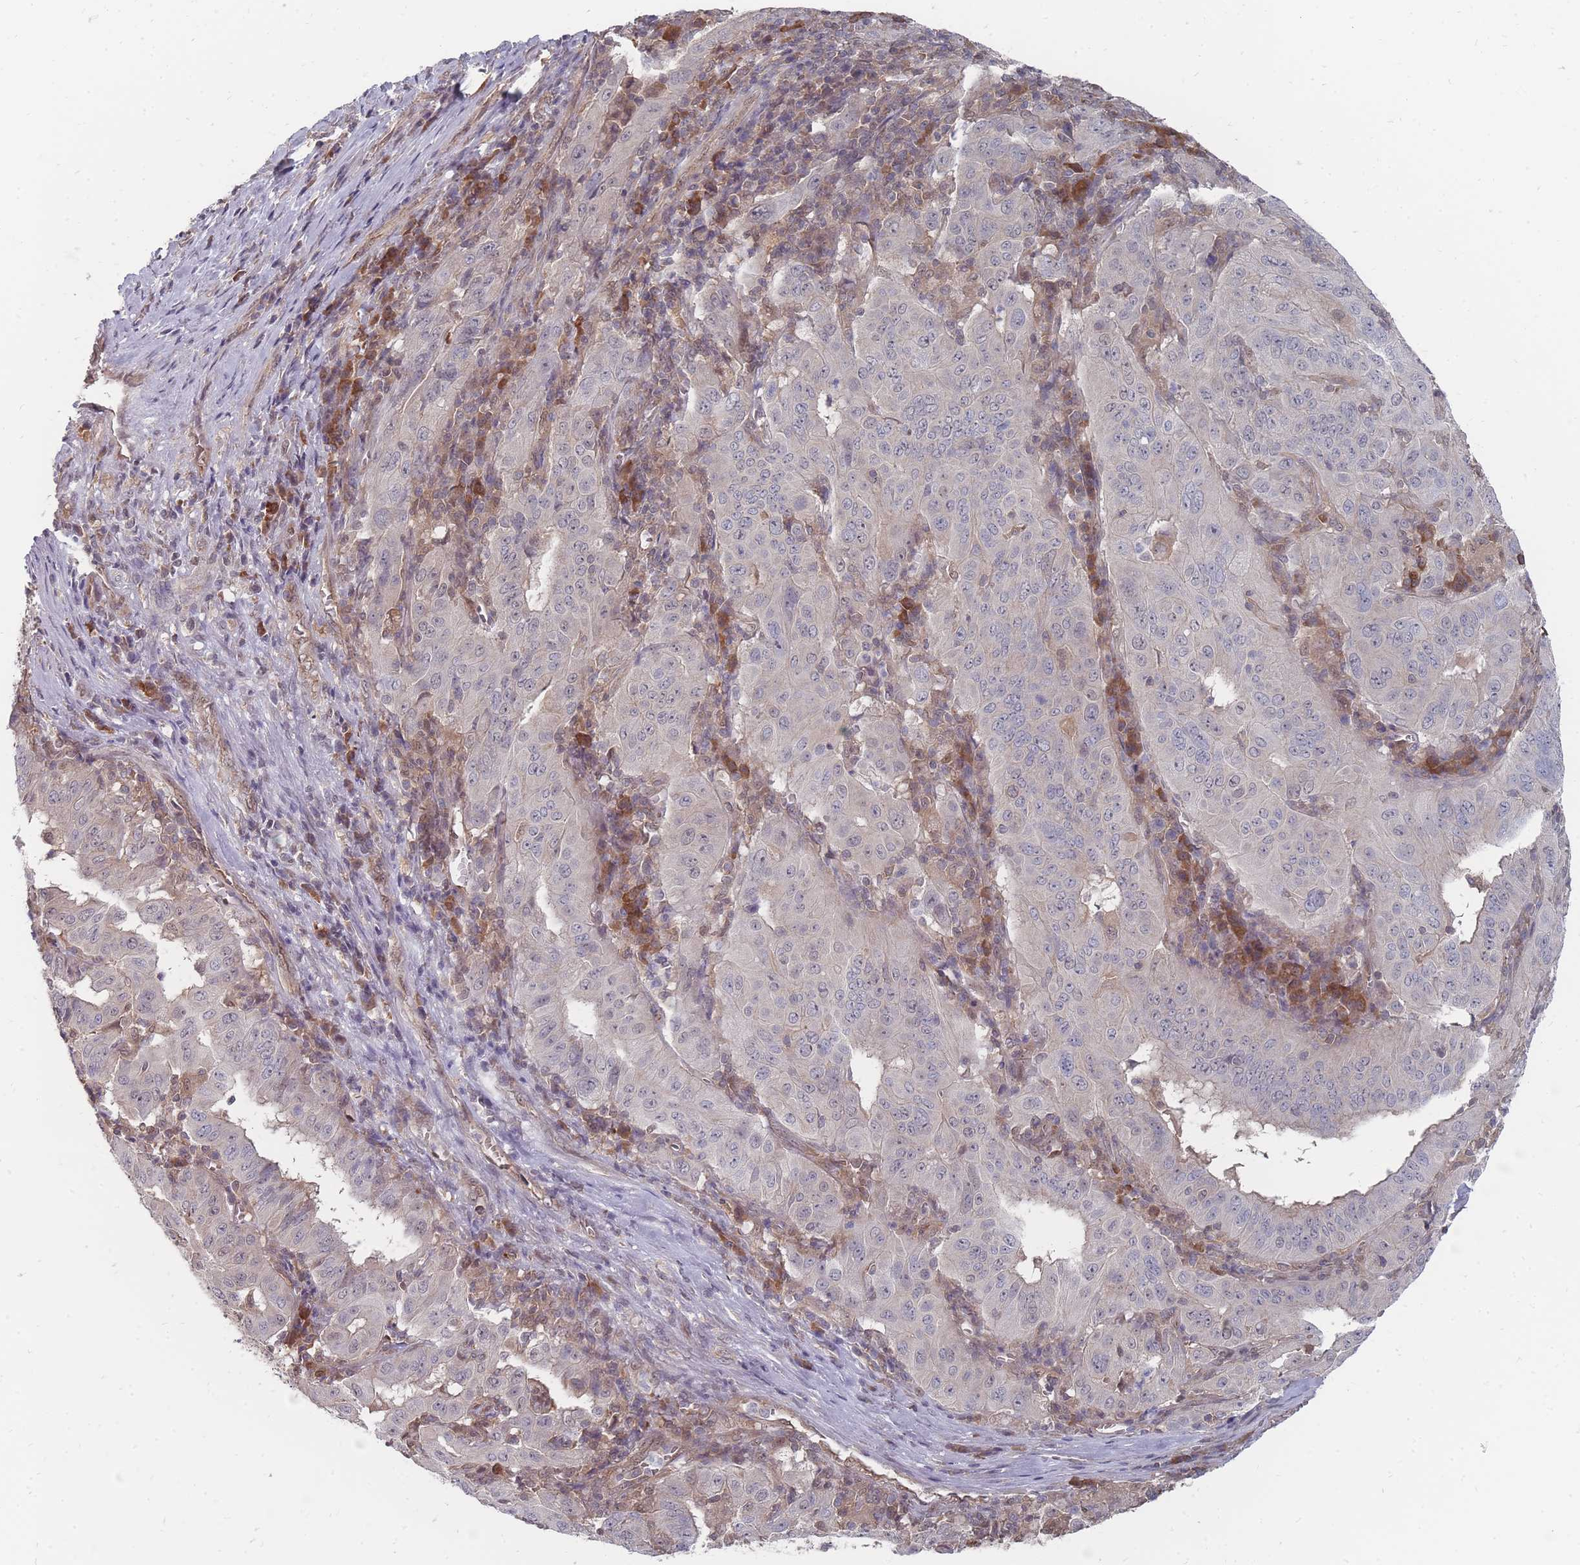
{"staining": {"intensity": "negative", "quantity": "none", "location": "none"}, "tissue": "pancreatic cancer", "cell_type": "Tumor cells", "image_type": "cancer", "snomed": [{"axis": "morphology", "description": "Adenocarcinoma, NOS"}, {"axis": "topography", "description": "Pancreas"}], "caption": "IHC photomicrograph of neoplastic tissue: human pancreatic cancer (adenocarcinoma) stained with DAB (3,3'-diaminobenzidine) displays no significant protein staining in tumor cells.", "gene": "NKD1", "patient": {"sex": "male", "age": 63}}